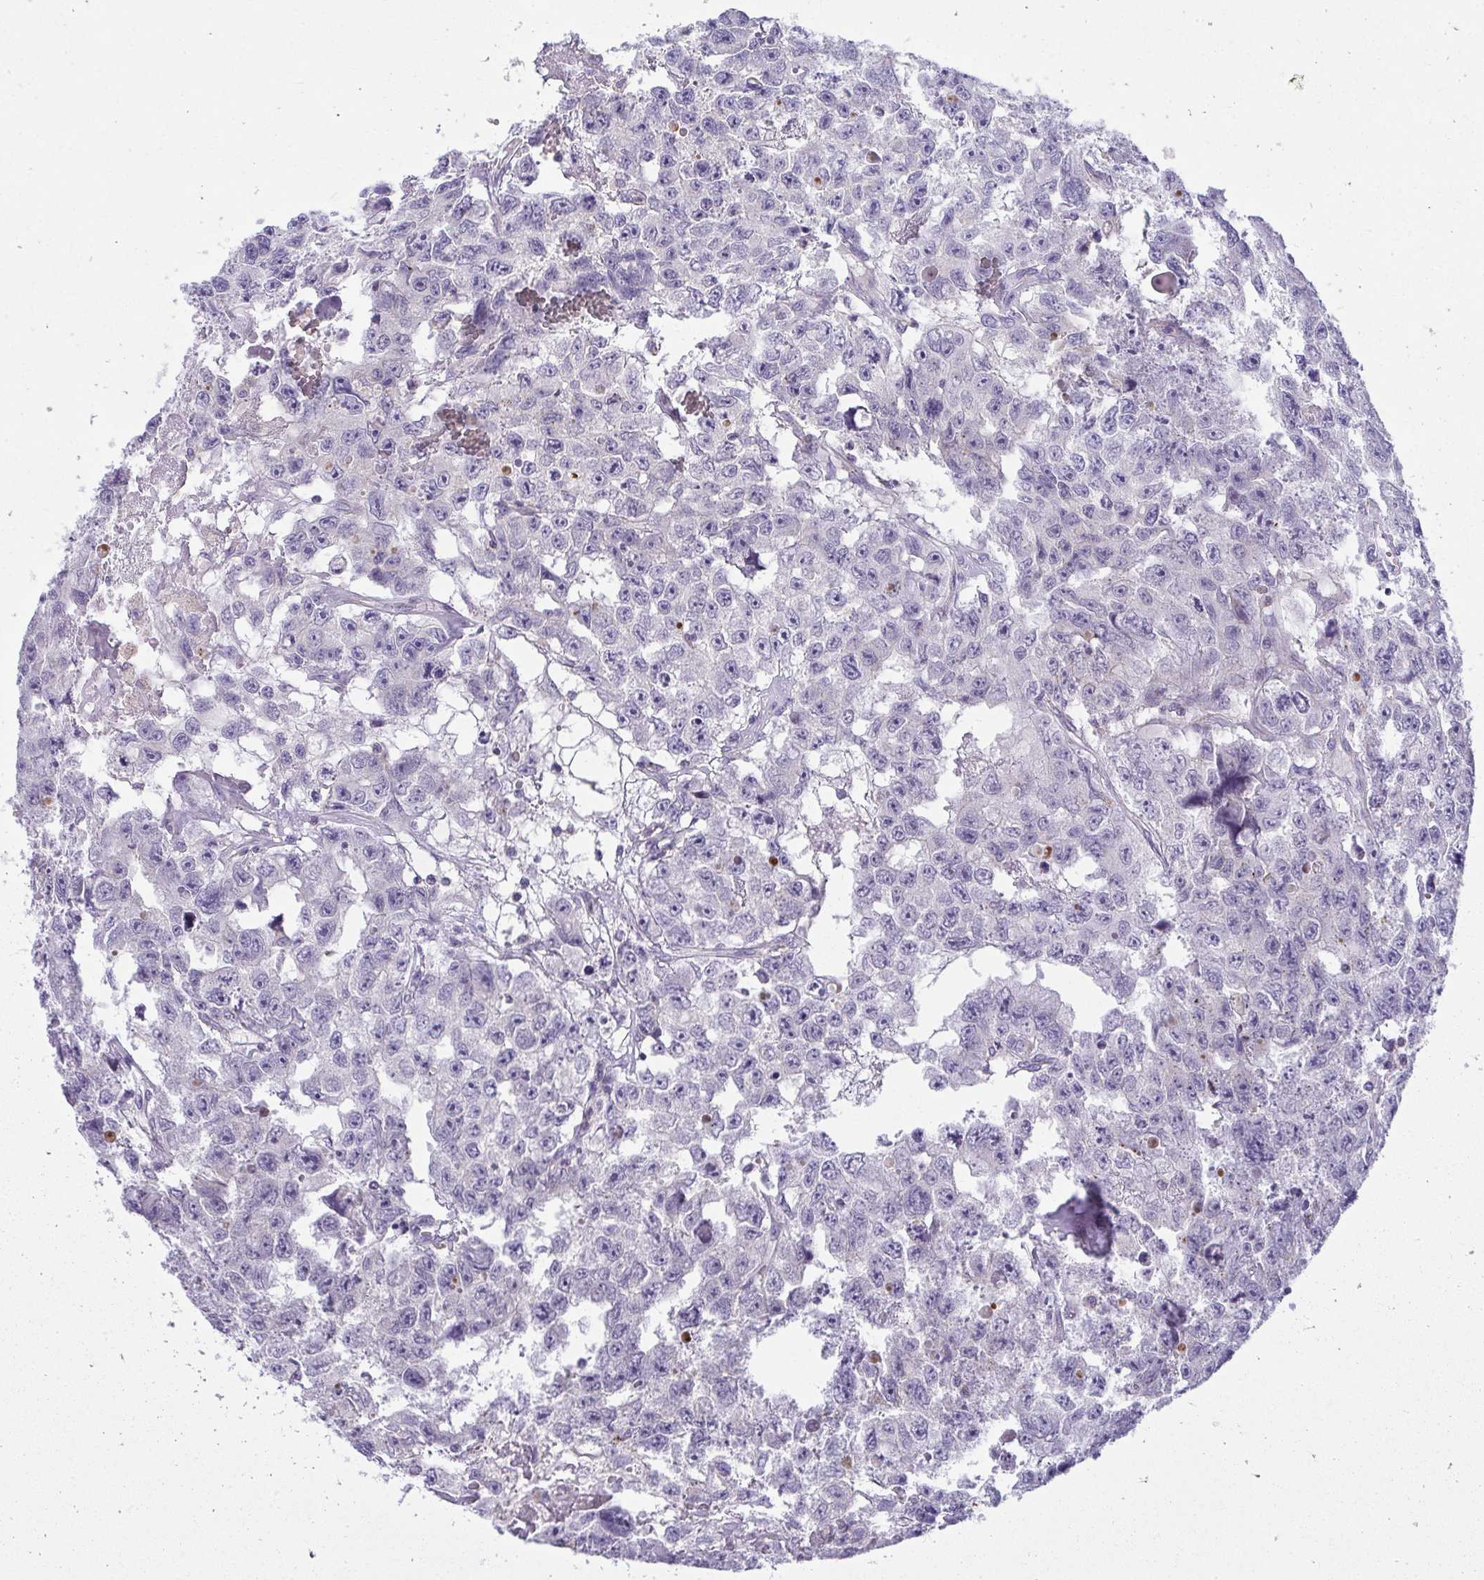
{"staining": {"intensity": "weak", "quantity": "<25%", "location": "cytoplasmic/membranous"}, "tissue": "testis cancer", "cell_type": "Tumor cells", "image_type": "cancer", "snomed": [{"axis": "morphology", "description": "Seminoma, NOS"}, {"axis": "topography", "description": "Testis"}], "caption": "IHC micrograph of neoplastic tissue: seminoma (testis) stained with DAB displays no significant protein staining in tumor cells.", "gene": "VPS4B", "patient": {"sex": "male", "age": 26}}